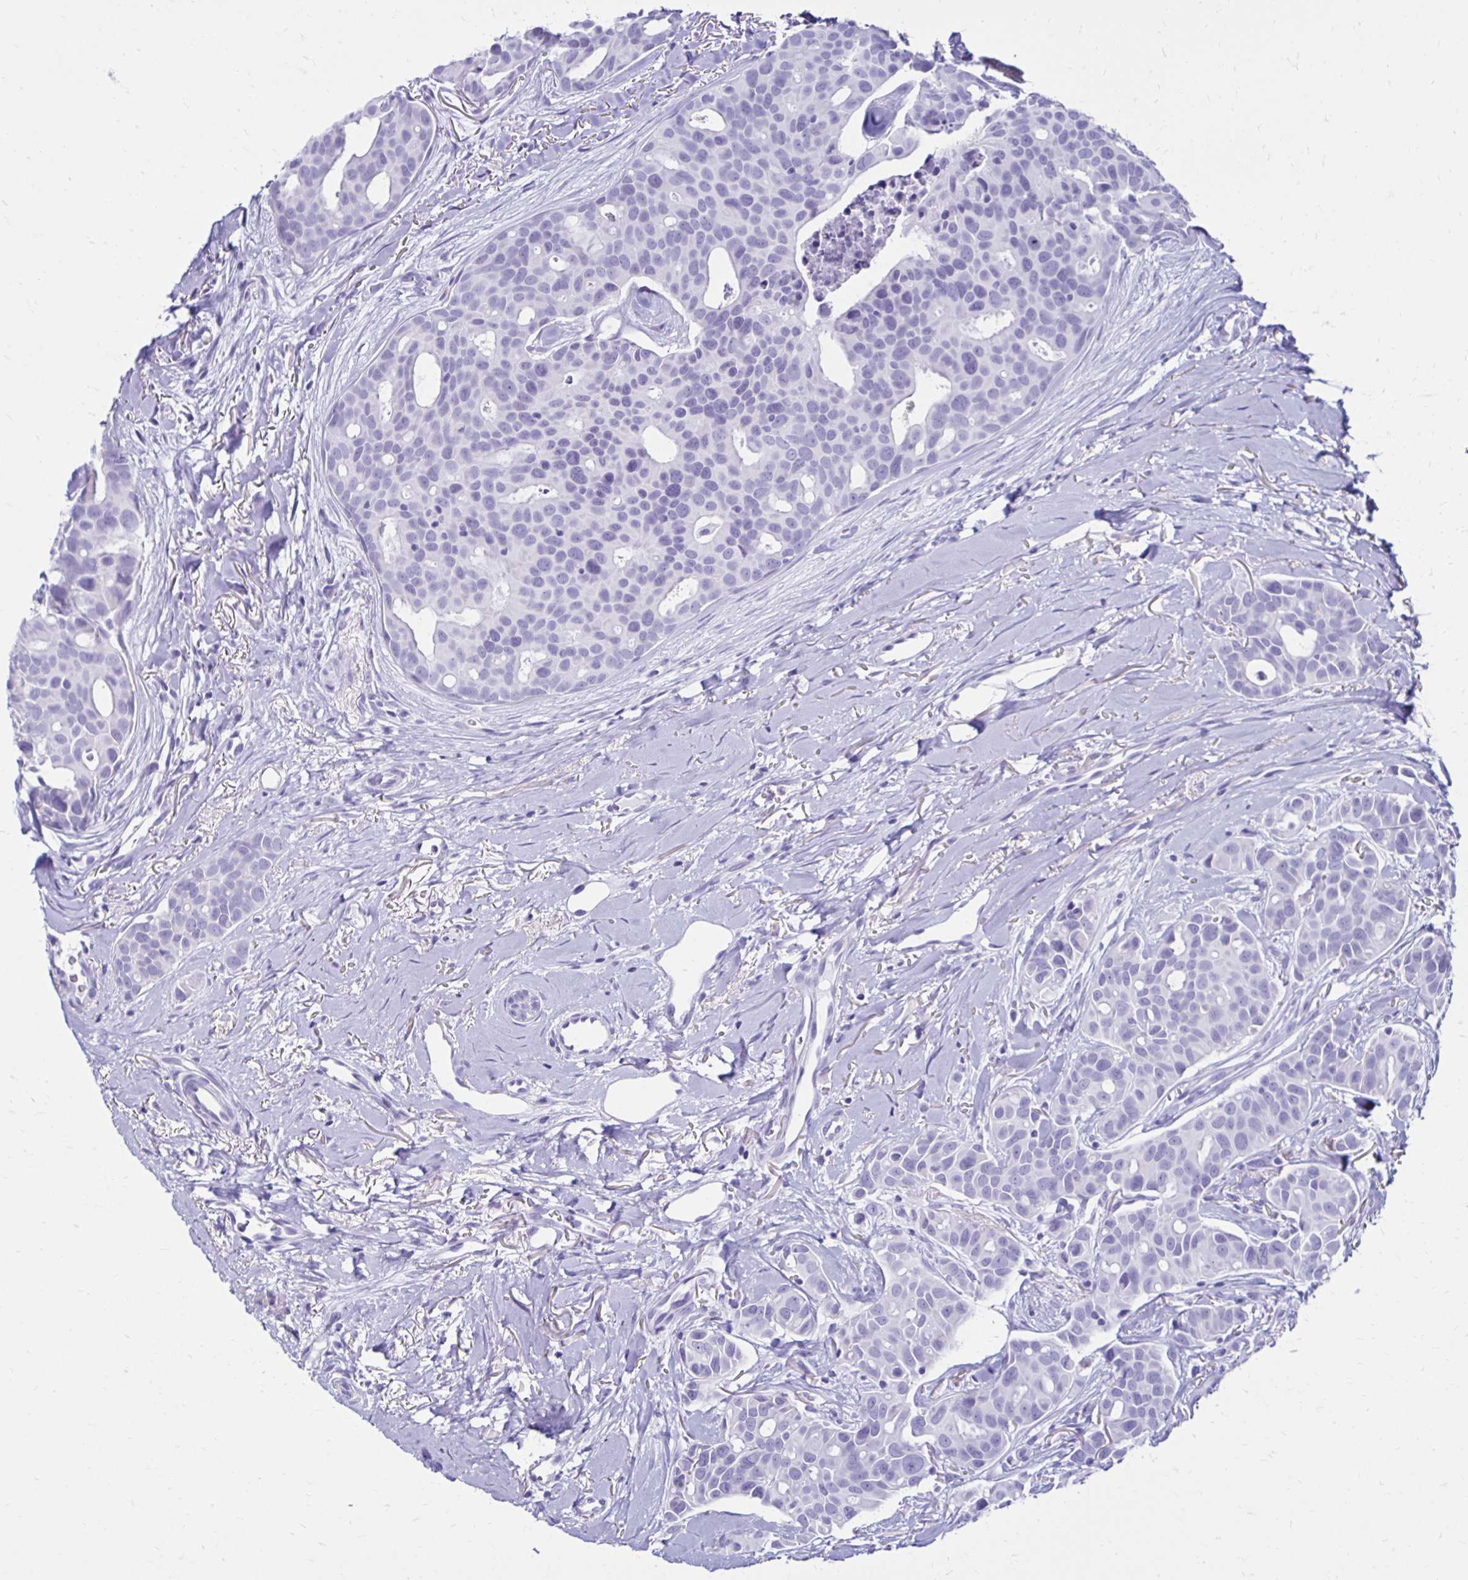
{"staining": {"intensity": "negative", "quantity": "none", "location": "none"}, "tissue": "breast cancer", "cell_type": "Tumor cells", "image_type": "cancer", "snomed": [{"axis": "morphology", "description": "Duct carcinoma"}, {"axis": "topography", "description": "Breast"}], "caption": "Immunohistochemistry (IHC) of breast intraductal carcinoma shows no expression in tumor cells.", "gene": "CST5", "patient": {"sex": "female", "age": 54}}